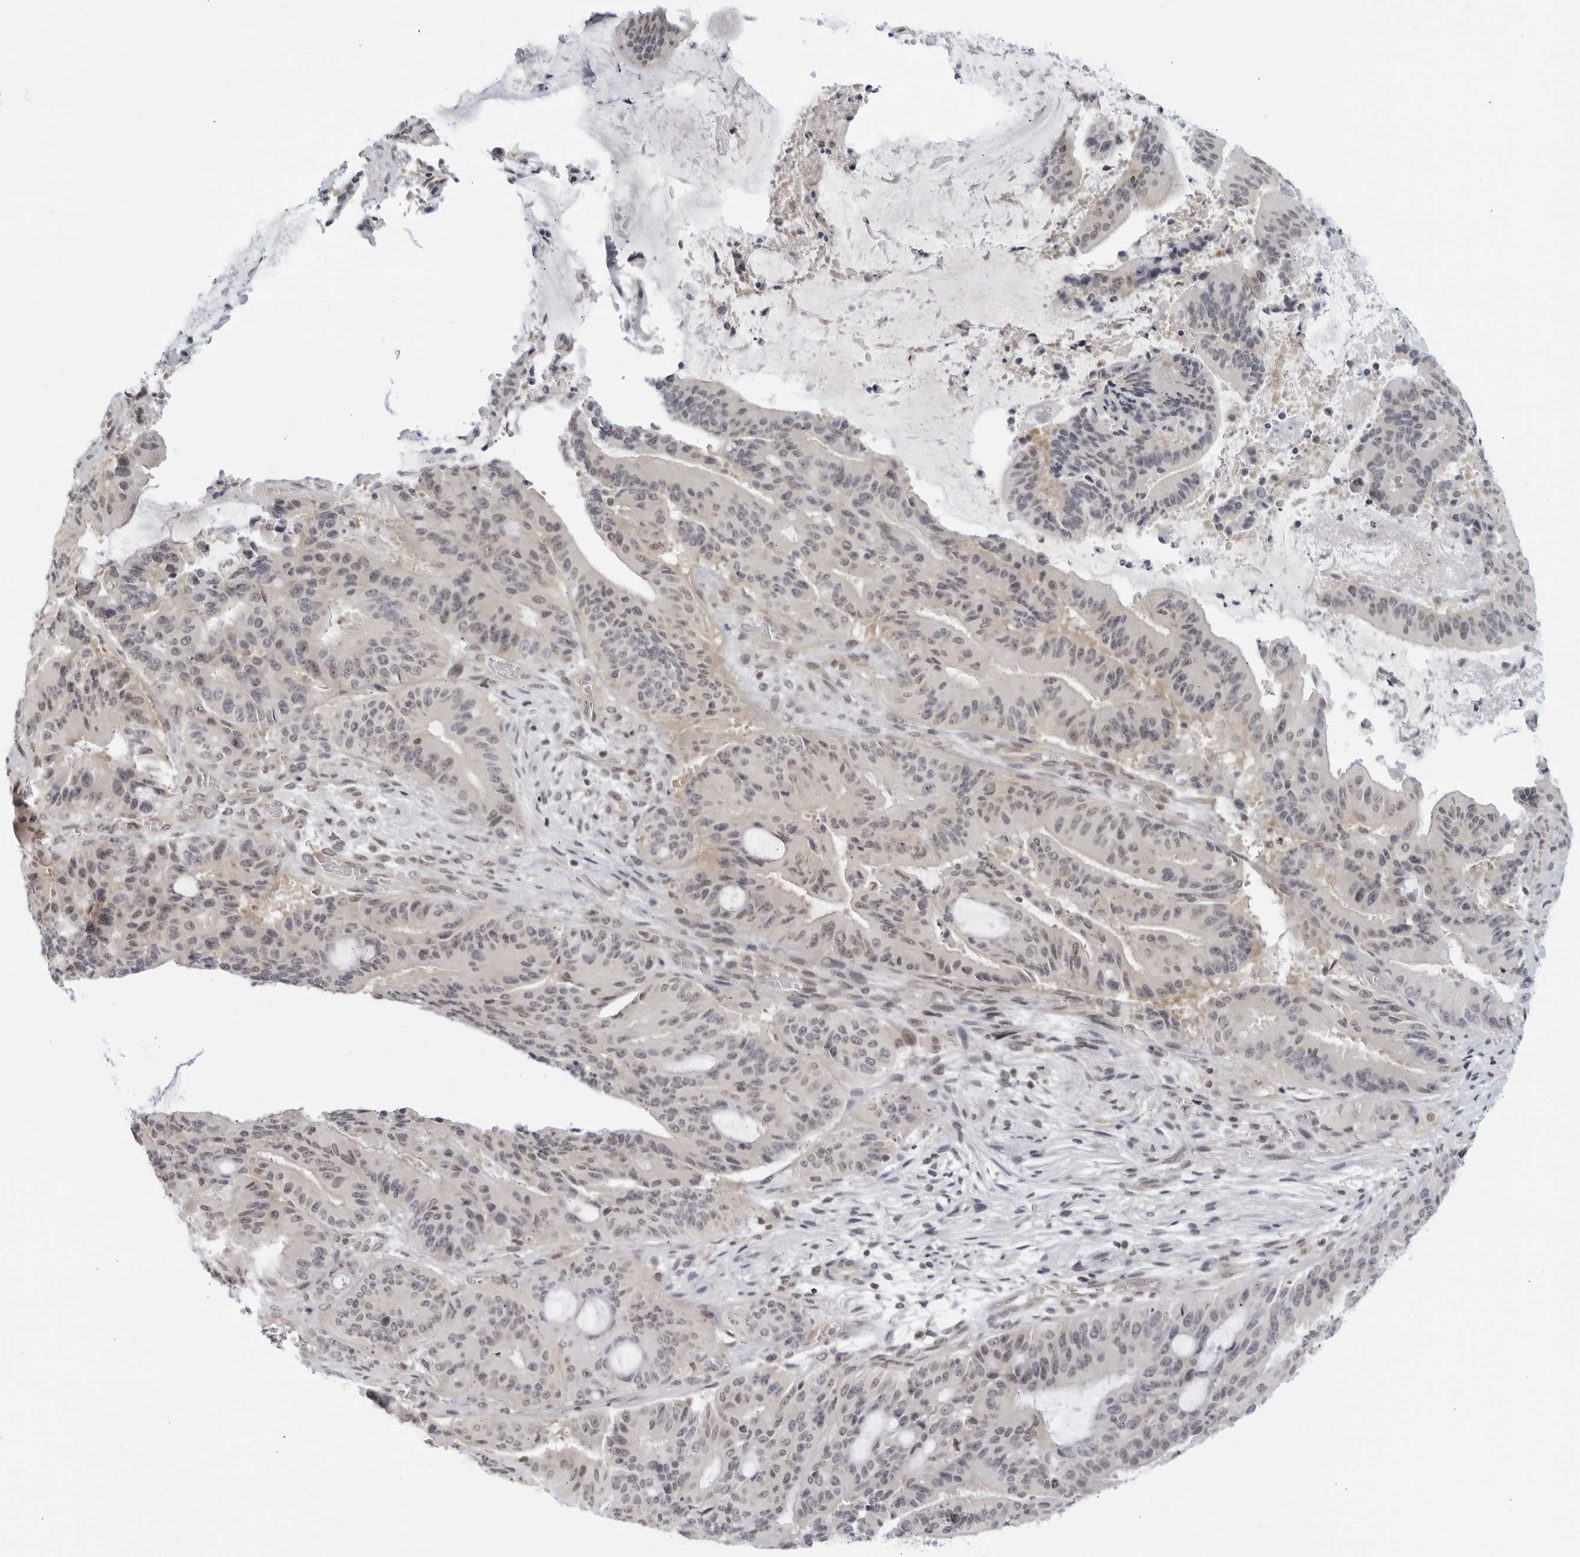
{"staining": {"intensity": "weak", "quantity": "<25%", "location": "nuclear"}, "tissue": "liver cancer", "cell_type": "Tumor cells", "image_type": "cancer", "snomed": [{"axis": "morphology", "description": "Normal tissue, NOS"}, {"axis": "morphology", "description": "Cholangiocarcinoma"}, {"axis": "topography", "description": "Liver"}, {"axis": "topography", "description": "Peripheral nerve tissue"}], "caption": "Protein analysis of liver cholangiocarcinoma exhibits no significant staining in tumor cells.", "gene": "CC2D1B", "patient": {"sex": "female", "age": 73}}